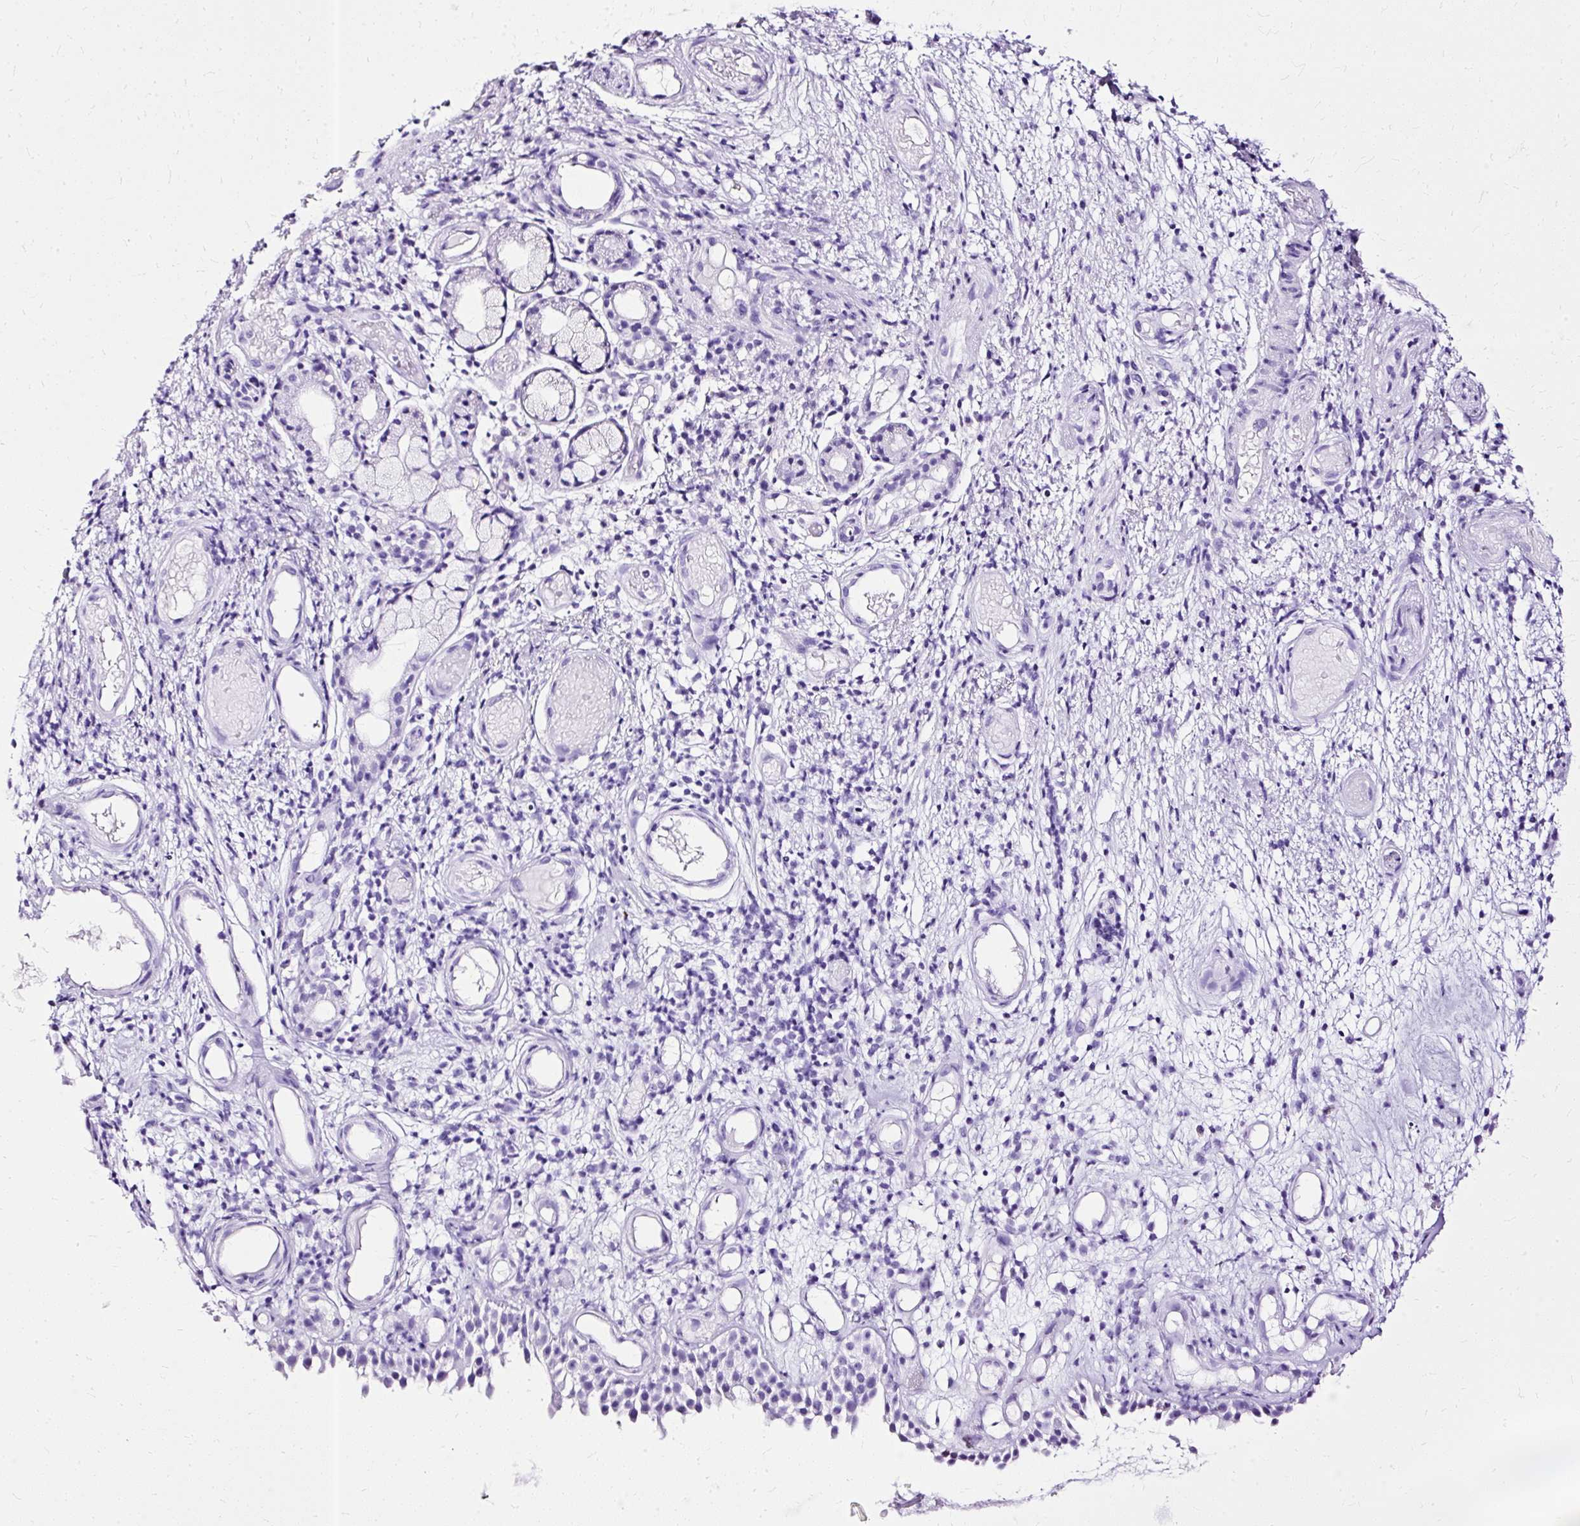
{"staining": {"intensity": "negative", "quantity": "none", "location": "none"}, "tissue": "nasopharynx", "cell_type": "Respiratory epithelial cells", "image_type": "normal", "snomed": [{"axis": "morphology", "description": "Normal tissue, NOS"}, {"axis": "morphology", "description": "Inflammation, NOS"}, {"axis": "topography", "description": "Nasopharynx"}], "caption": "An immunohistochemistry histopathology image of benign nasopharynx is shown. There is no staining in respiratory epithelial cells of nasopharynx. (Stains: DAB (3,3'-diaminobenzidine) IHC with hematoxylin counter stain, Microscopy: brightfield microscopy at high magnification).", "gene": "SLC8A2", "patient": {"sex": "male", "age": 54}}